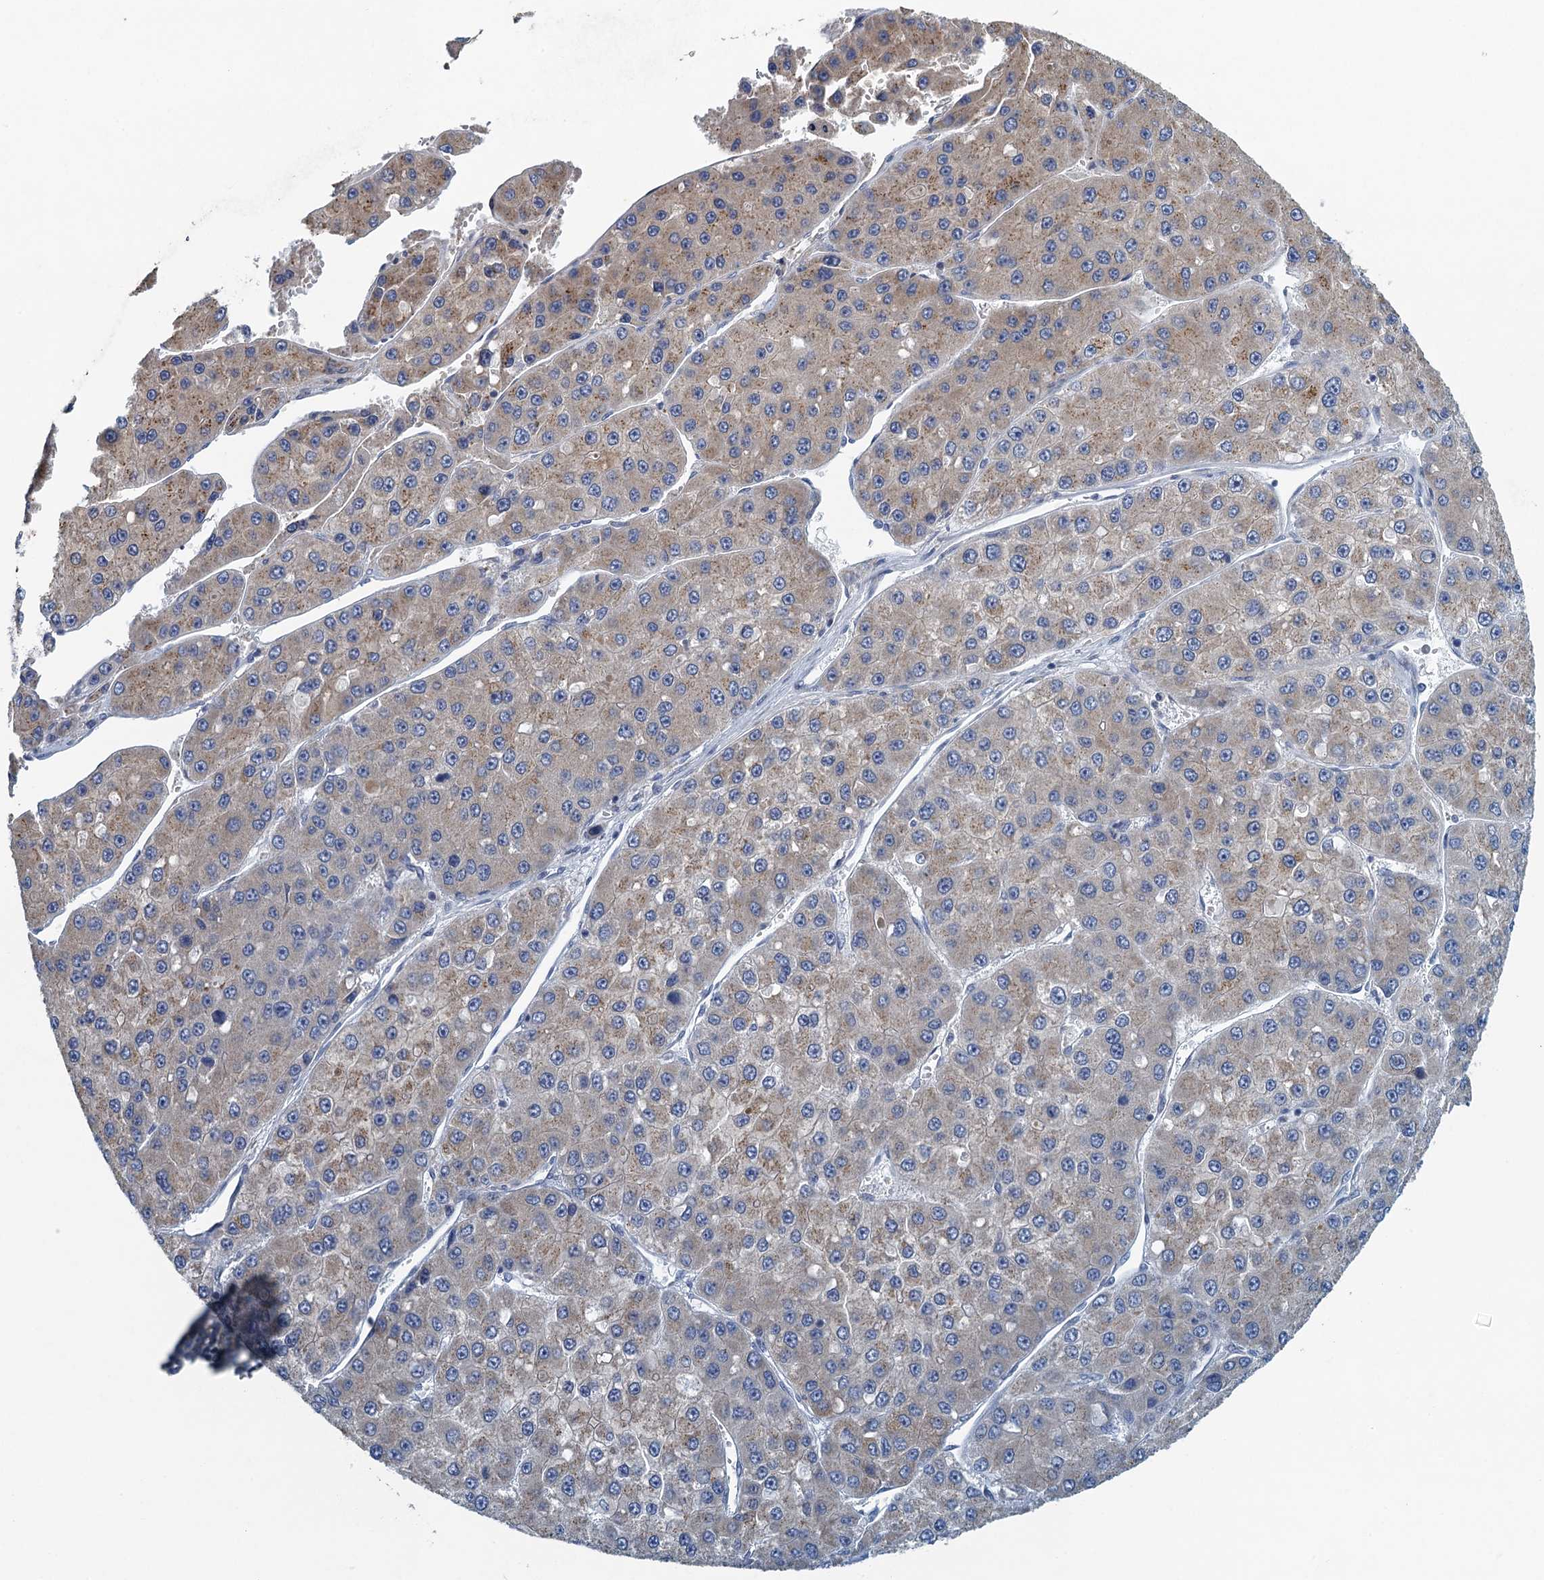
{"staining": {"intensity": "weak", "quantity": "25%-75%", "location": "cytoplasmic/membranous"}, "tissue": "liver cancer", "cell_type": "Tumor cells", "image_type": "cancer", "snomed": [{"axis": "morphology", "description": "Carcinoma, Hepatocellular, NOS"}, {"axis": "topography", "description": "Liver"}], "caption": "DAB (3,3'-diaminobenzidine) immunohistochemical staining of liver cancer (hepatocellular carcinoma) shows weak cytoplasmic/membranous protein positivity in approximately 25%-75% of tumor cells.", "gene": "ALG2", "patient": {"sex": "female", "age": 73}}